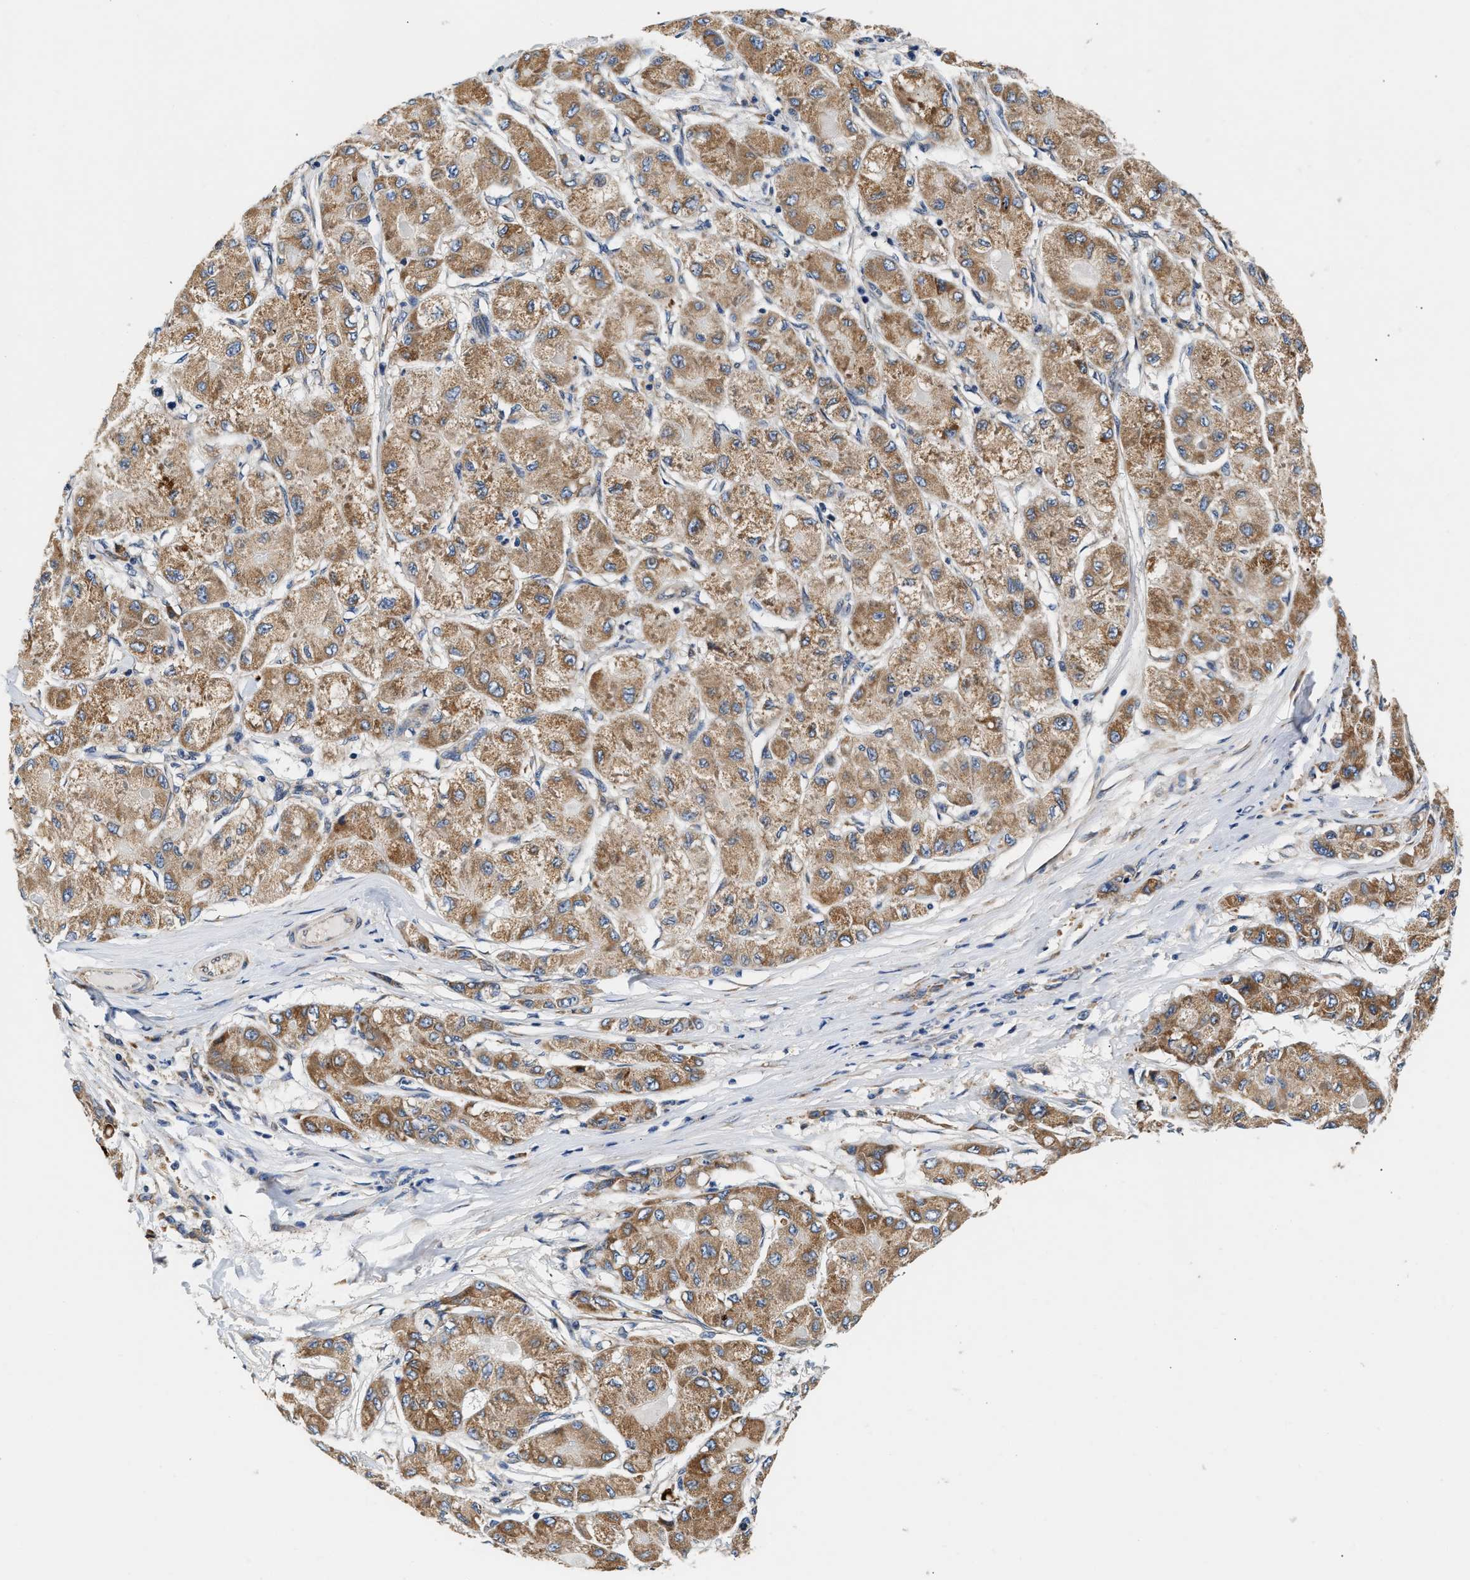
{"staining": {"intensity": "moderate", "quantity": ">75%", "location": "cytoplasmic/membranous"}, "tissue": "liver cancer", "cell_type": "Tumor cells", "image_type": "cancer", "snomed": [{"axis": "morphology", "description": "Carcinoma, Hepatocellular, NOS"}, {"axis": "topography", "description": "Liver"}], "caption": "Tumor cells display medium levels of moderate cytoplasmic/membranous expression in approximately >75% of cells in hepatocellular carcinoma (liver).", "gene": "IFT74", "patient": {"sex": "male", "age": 80}}